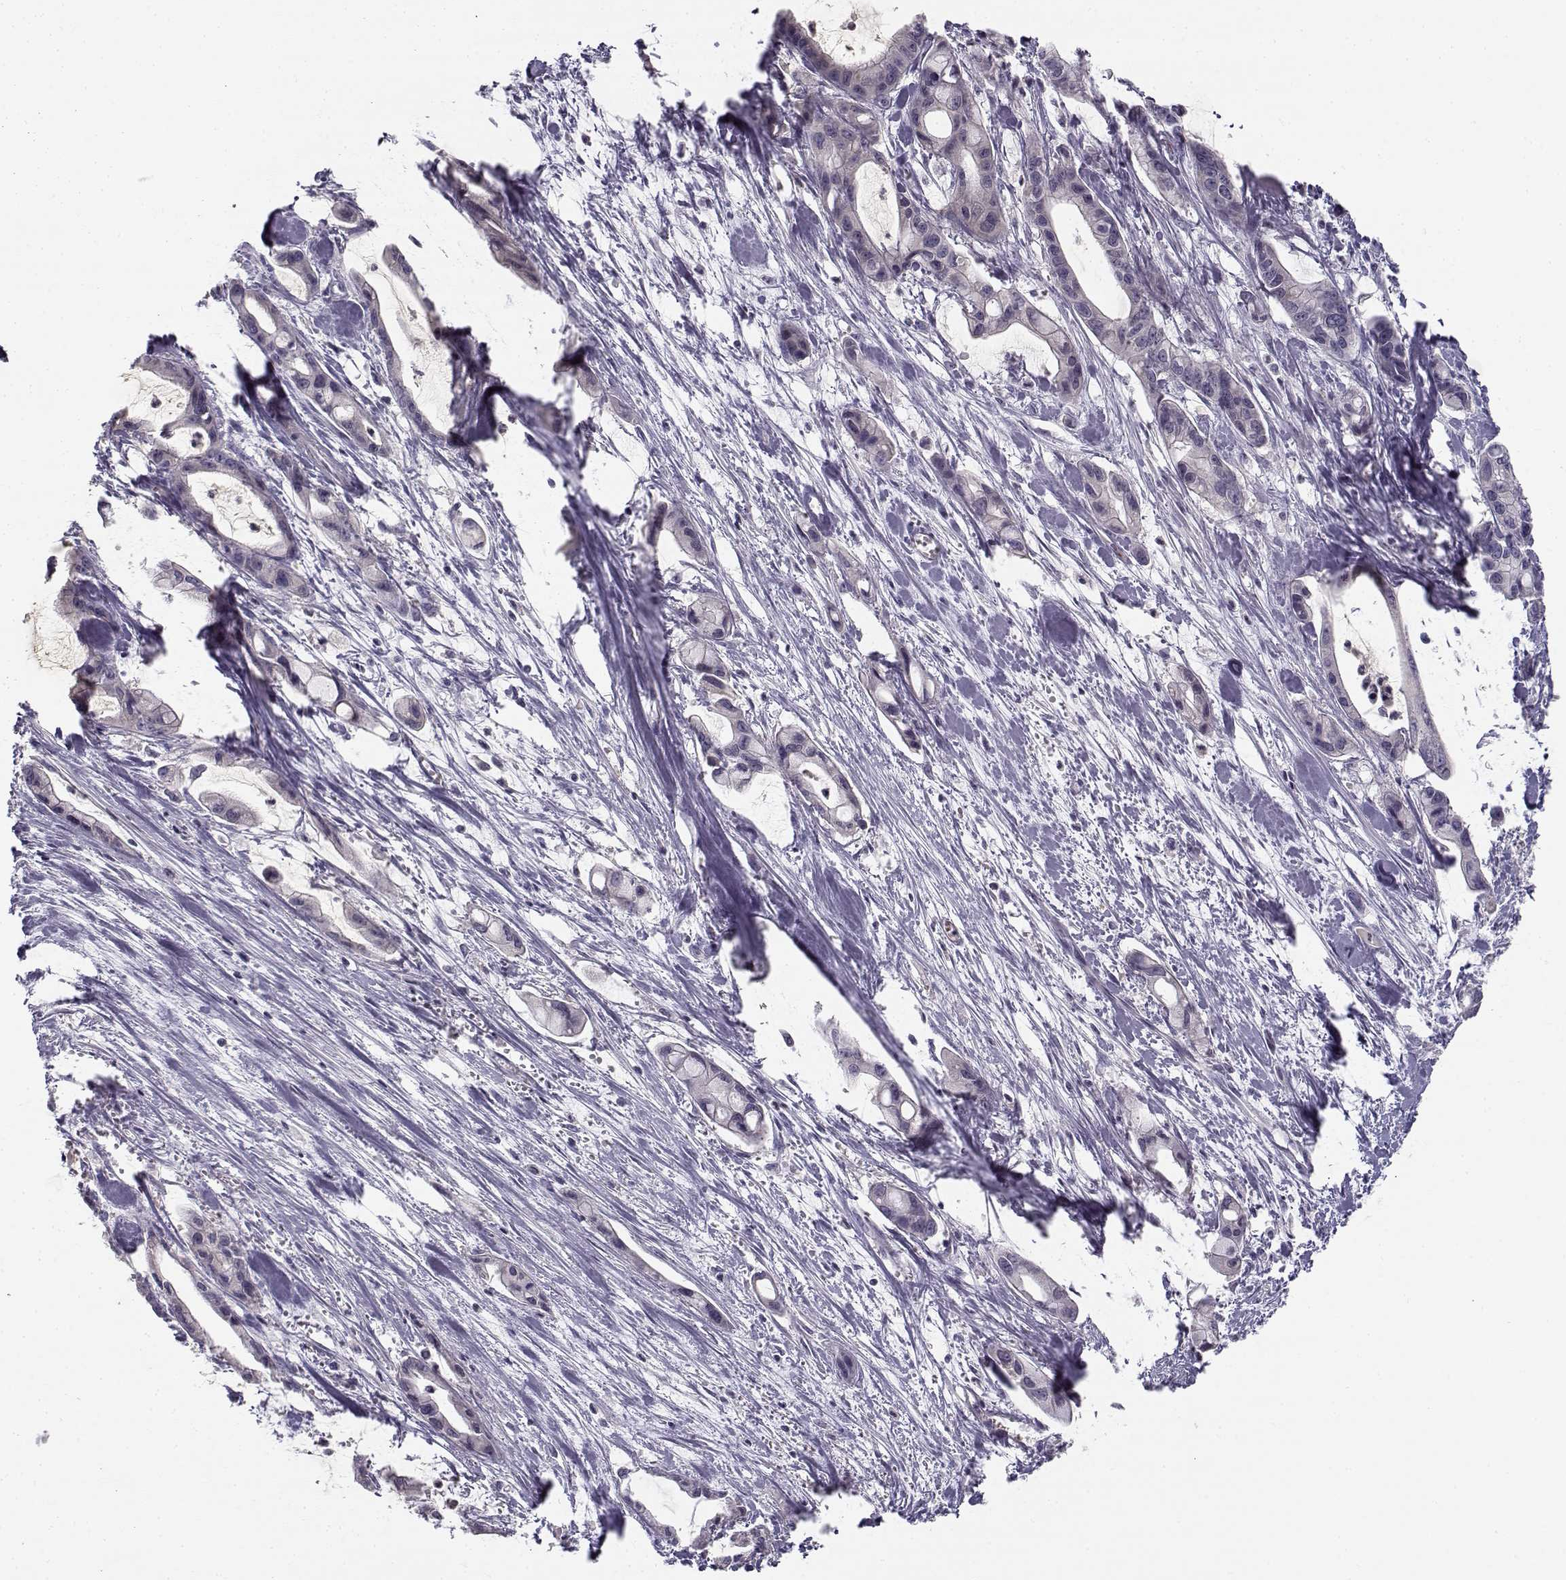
{"staining": {"intensity": "negative", "quantity": "none", "location": "none"}, "tissue": "pancreatic cancer", "cell_type": "Tumor cells", "image_type": "cancer", "snomed": [{"axis": "morphology", "description": "Adenocarcinoma, NOS"}, {"axis": "topography", "description": "Pancreas"}], "caption": "High magnification brightfield microscopy of adenocarcinoma (pancreatic) stained with DAB (brown) and counterstained with hematoxylin (blue): tumor cells show no significant positivity. Nuclei are stained in blue.", "gene": "DDX25", "patient": {"sex": "male", "age": 48}}